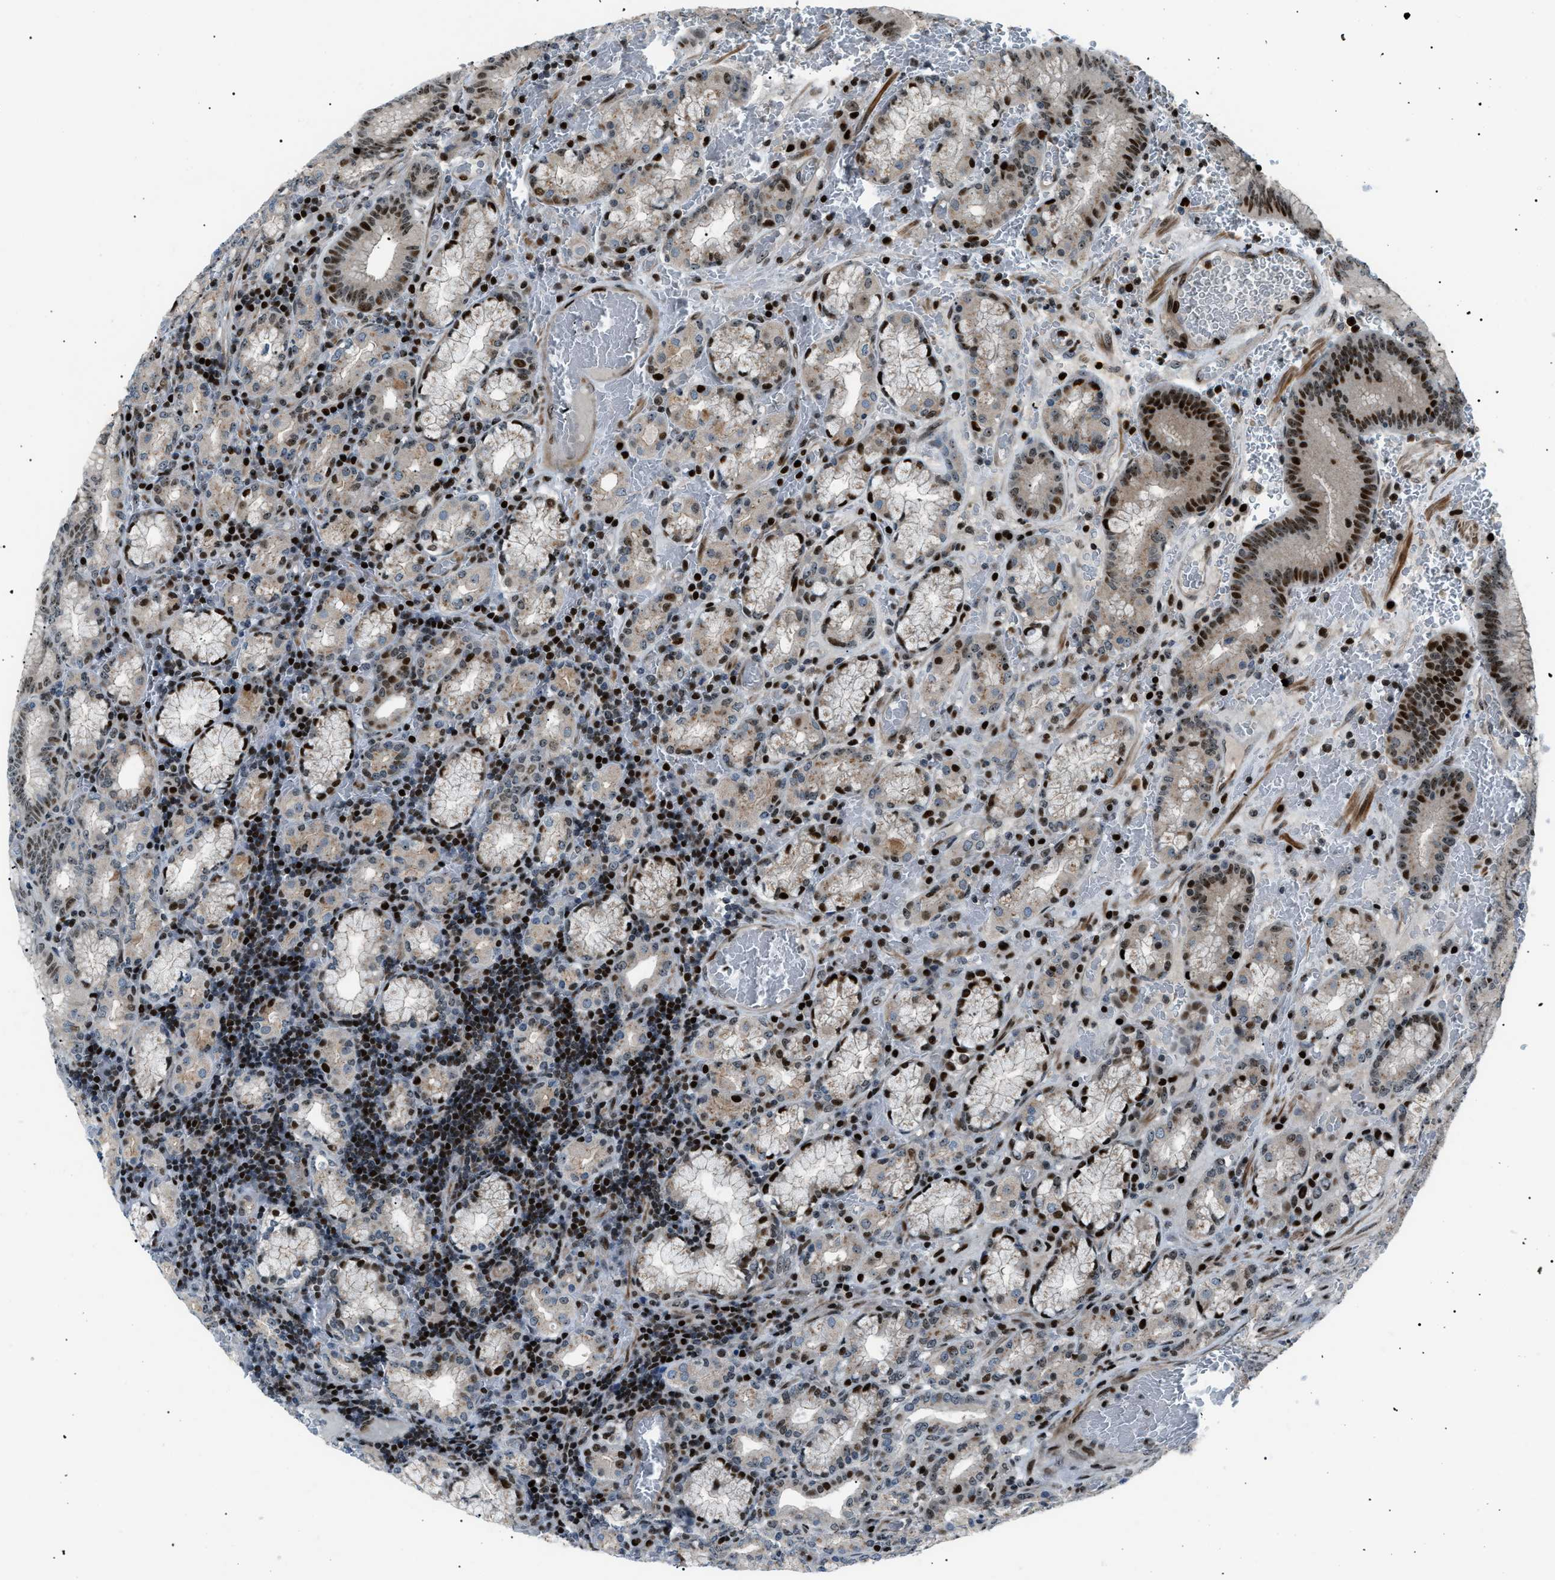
{"staining": {"intensity": "strong", "quantity": "25%-75%", "location": "nuclear"}, "tissue": "stomach", "cell_type": "Glandular cells", "image_type": "normal", "snomed": [{"axis": "morphology", "description": "Normal tissue, NOS"}, {"axis": "morphology", "description": "Carcinoid, malignant, NOS"}, {"axis": "topography", "description": "Stomach, upper"}], "caption": "IHC of normal human stomach exhibits high levels of strong nuclear expression in about 25%-75% of glandular cells.", "gene": "PRKX", "patient": {"sex": "male", "age": 39}}